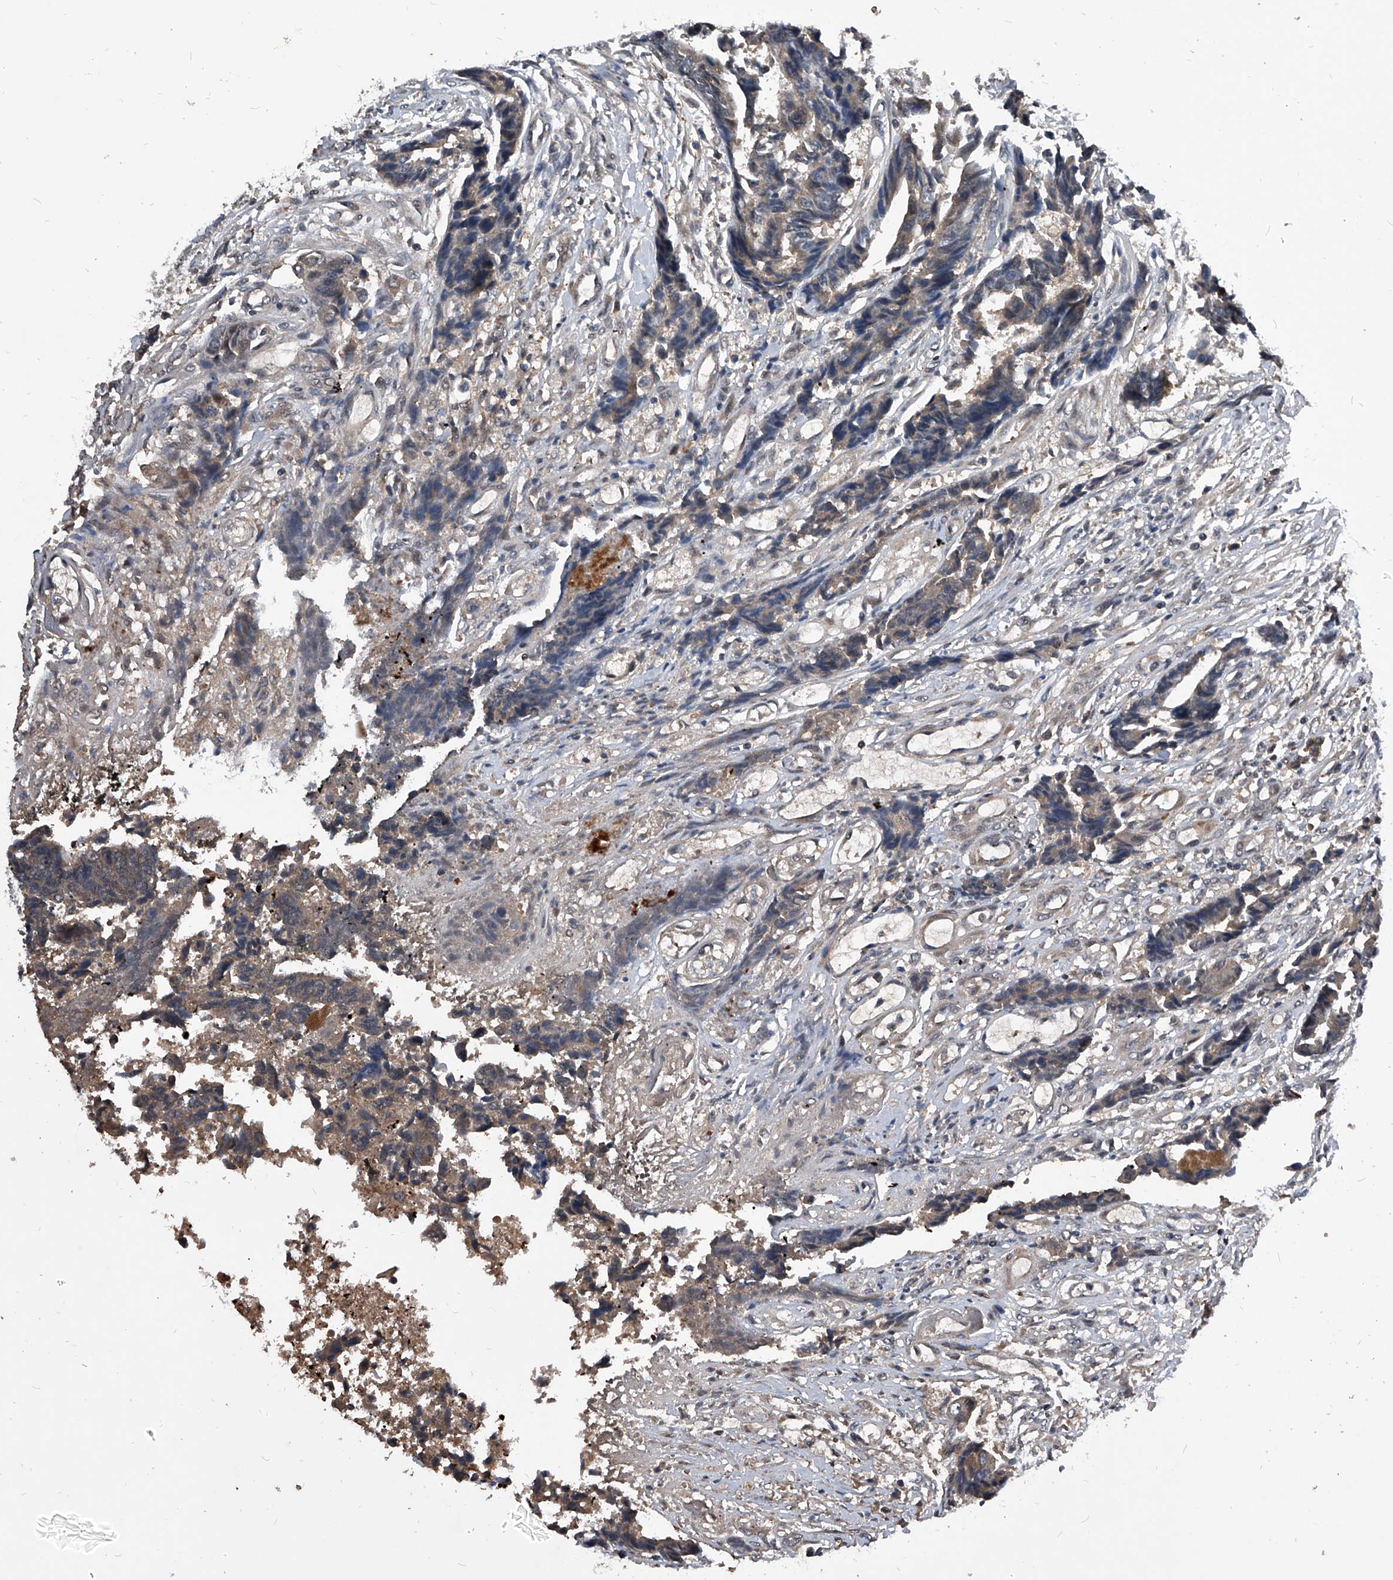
{"staining": {"intensity": "negative", "quantity": "none", "location": "none"}, "tissue": "colorectal cancer", "cell_type": "Tumor cells", "image_type": "cancer", "snomed": [{"axis": "morphology", "description": "Adenocarcinoma, NOS"}, {"axis": "topography", "description": "Rectum"}], "caption": "Colorectal cancer (adenocarcinoma) stained for a protein using immunohistochemistry exhibits no positivity tumor cells.", "gene": "ZNF30", "patient": {"sex": "male", "age": 84}}